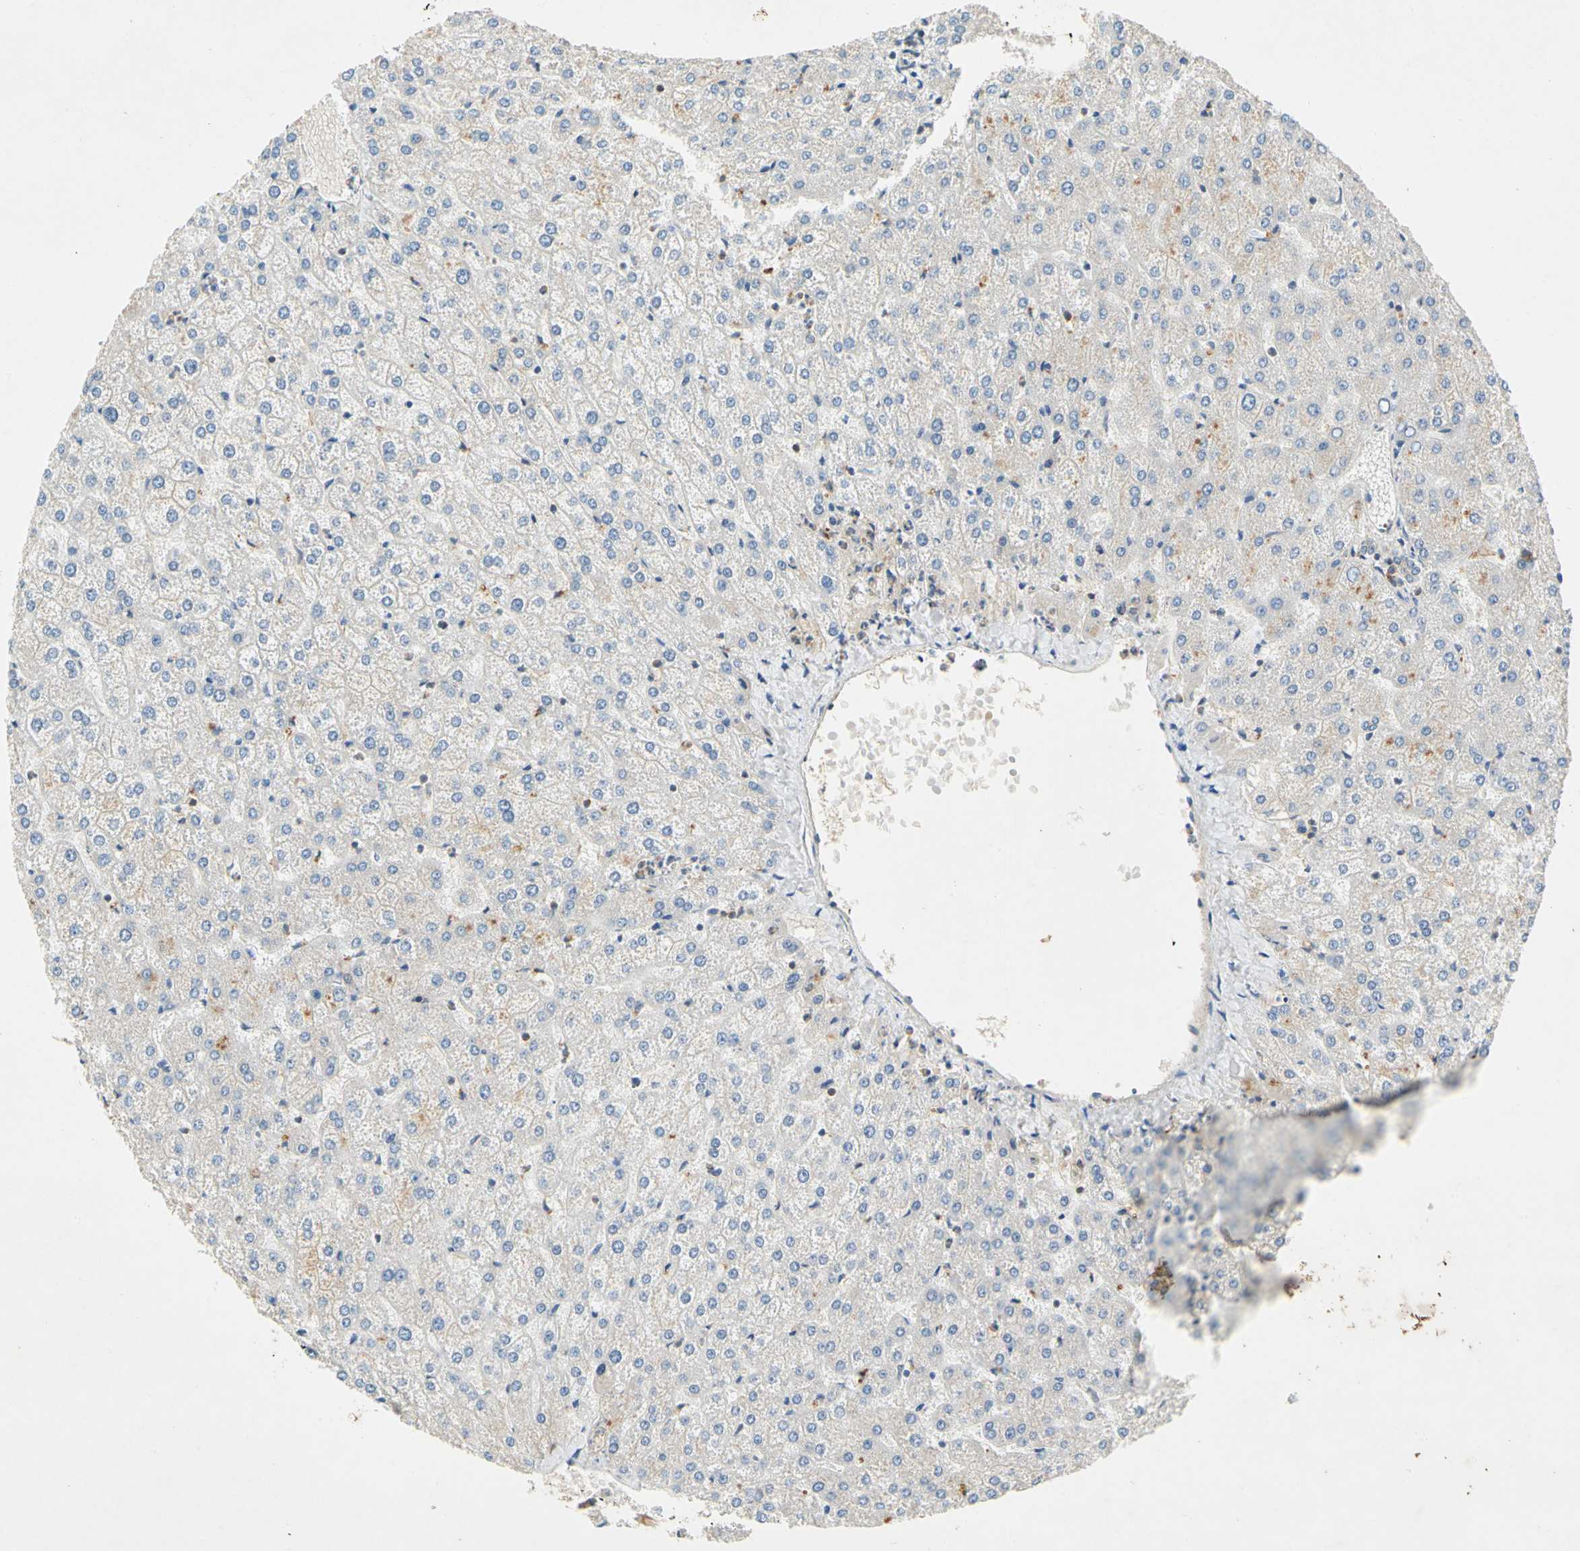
{"staining": {"intensity": "weak", "quantity": "25%-75%", "location": "cytoplasmic/membranous"}, "tissue": "liver", "cell_type": "Cholangiocytes", "image_type": "normal", "snomed": [{"axis": "morphology", "description": "Normal tissue, NOS"}, {"axis": "topography", "description": "Liver"}], "caption": "Cholangiocytes exhibit weak cytoplasmic/membranous positivity in approximately 25%-75% of cells in normal liver. (Brightfield microscopy of DAB IHC at high magnification).", "gene": "WIPI1", "patient": {"sex": "female", "age": 32}}